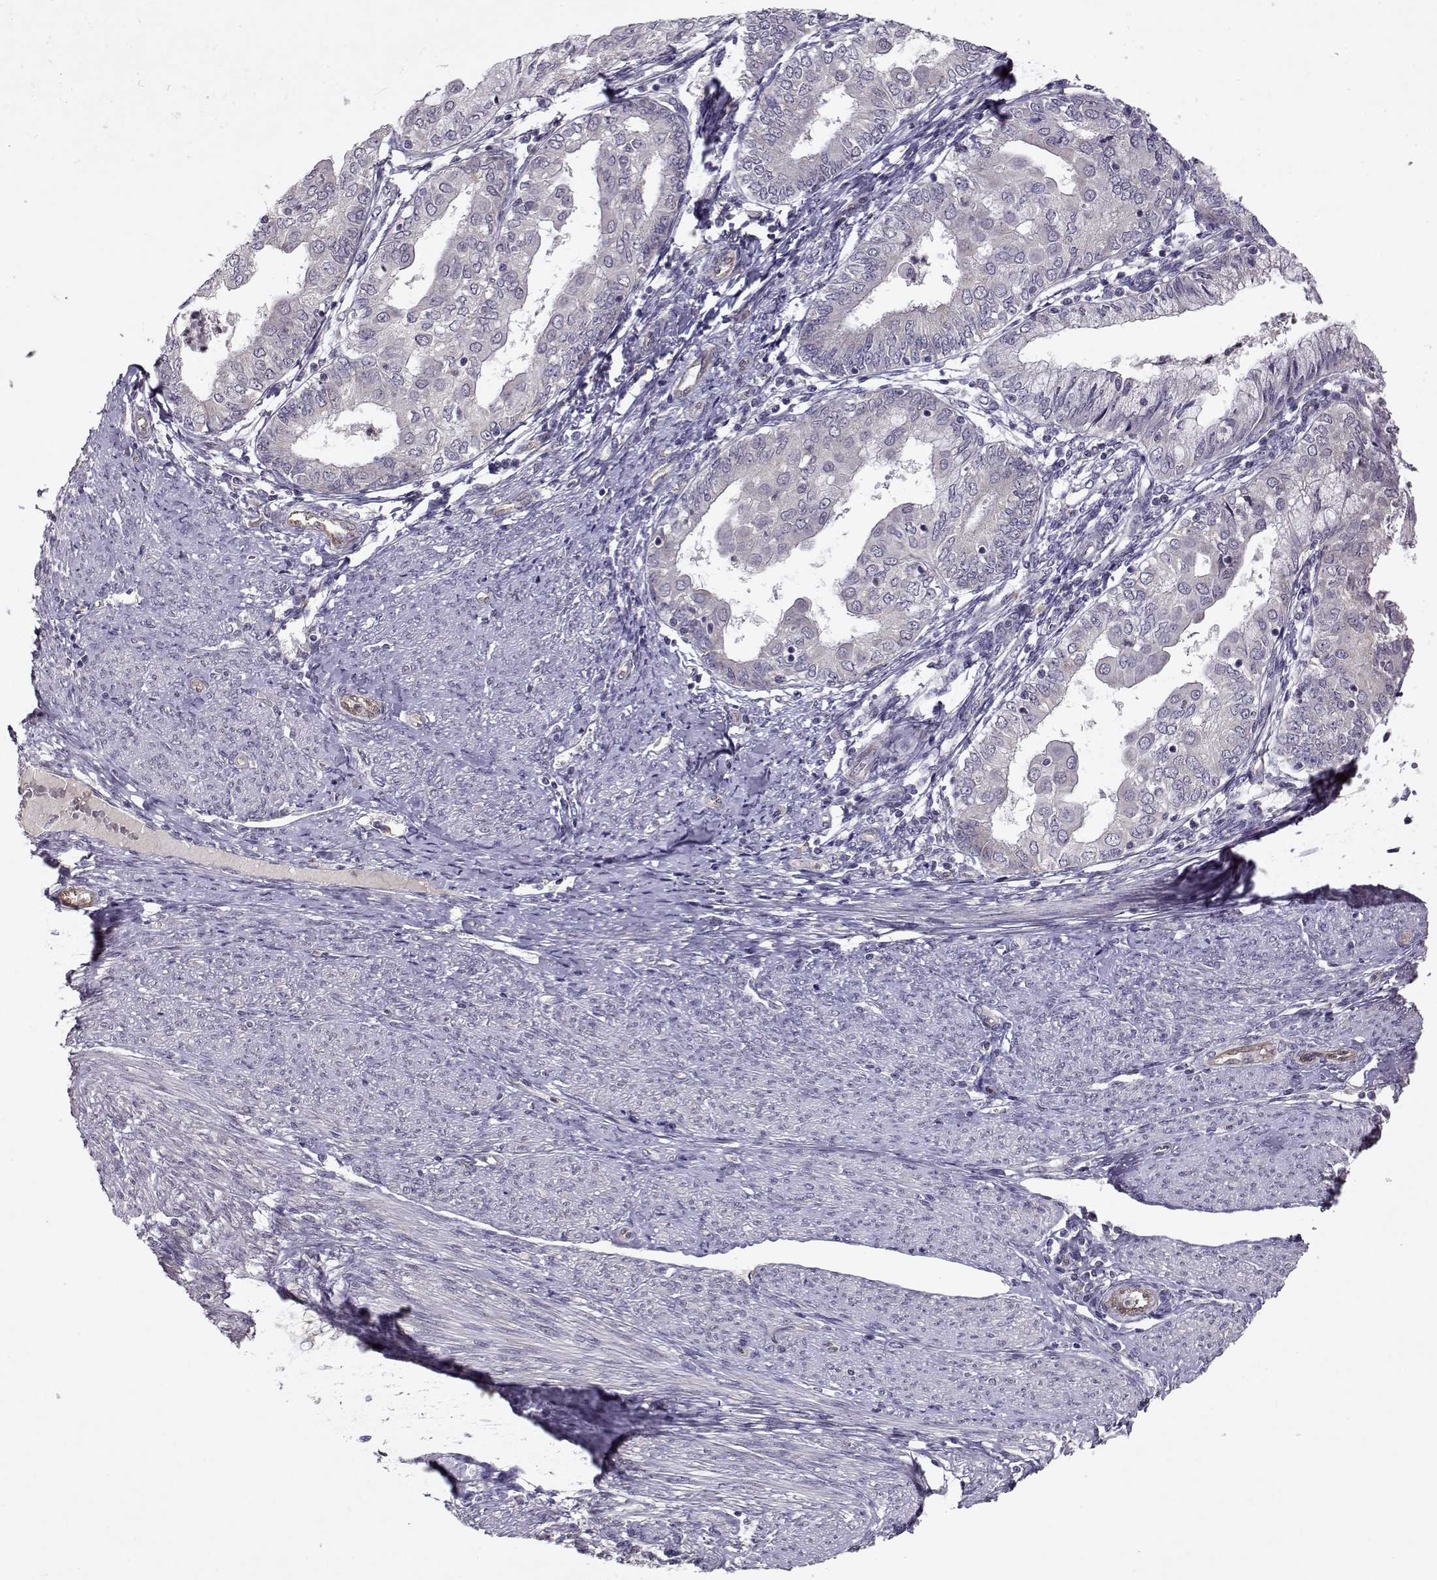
{"staining": {"intensity": "negative", "quantity": "none", "location": "none"}, "tissue": "endometrial cancer", "cell_type": "Tumor cells", "image_type": "cancer", "snomed": [{"axis": "morphology", "description": "Adenocarcinoma, NOS"}, {"axis": "topography", "description": "Endometrium"}], "caption": "This is an immunohistochemistry (IHC) histopathology image of human endometrial cancer (adenocarcinoma). There is no staining in tumor cells.", "gene": "BMX", "patient": {"sex": "female", "age": 68}}